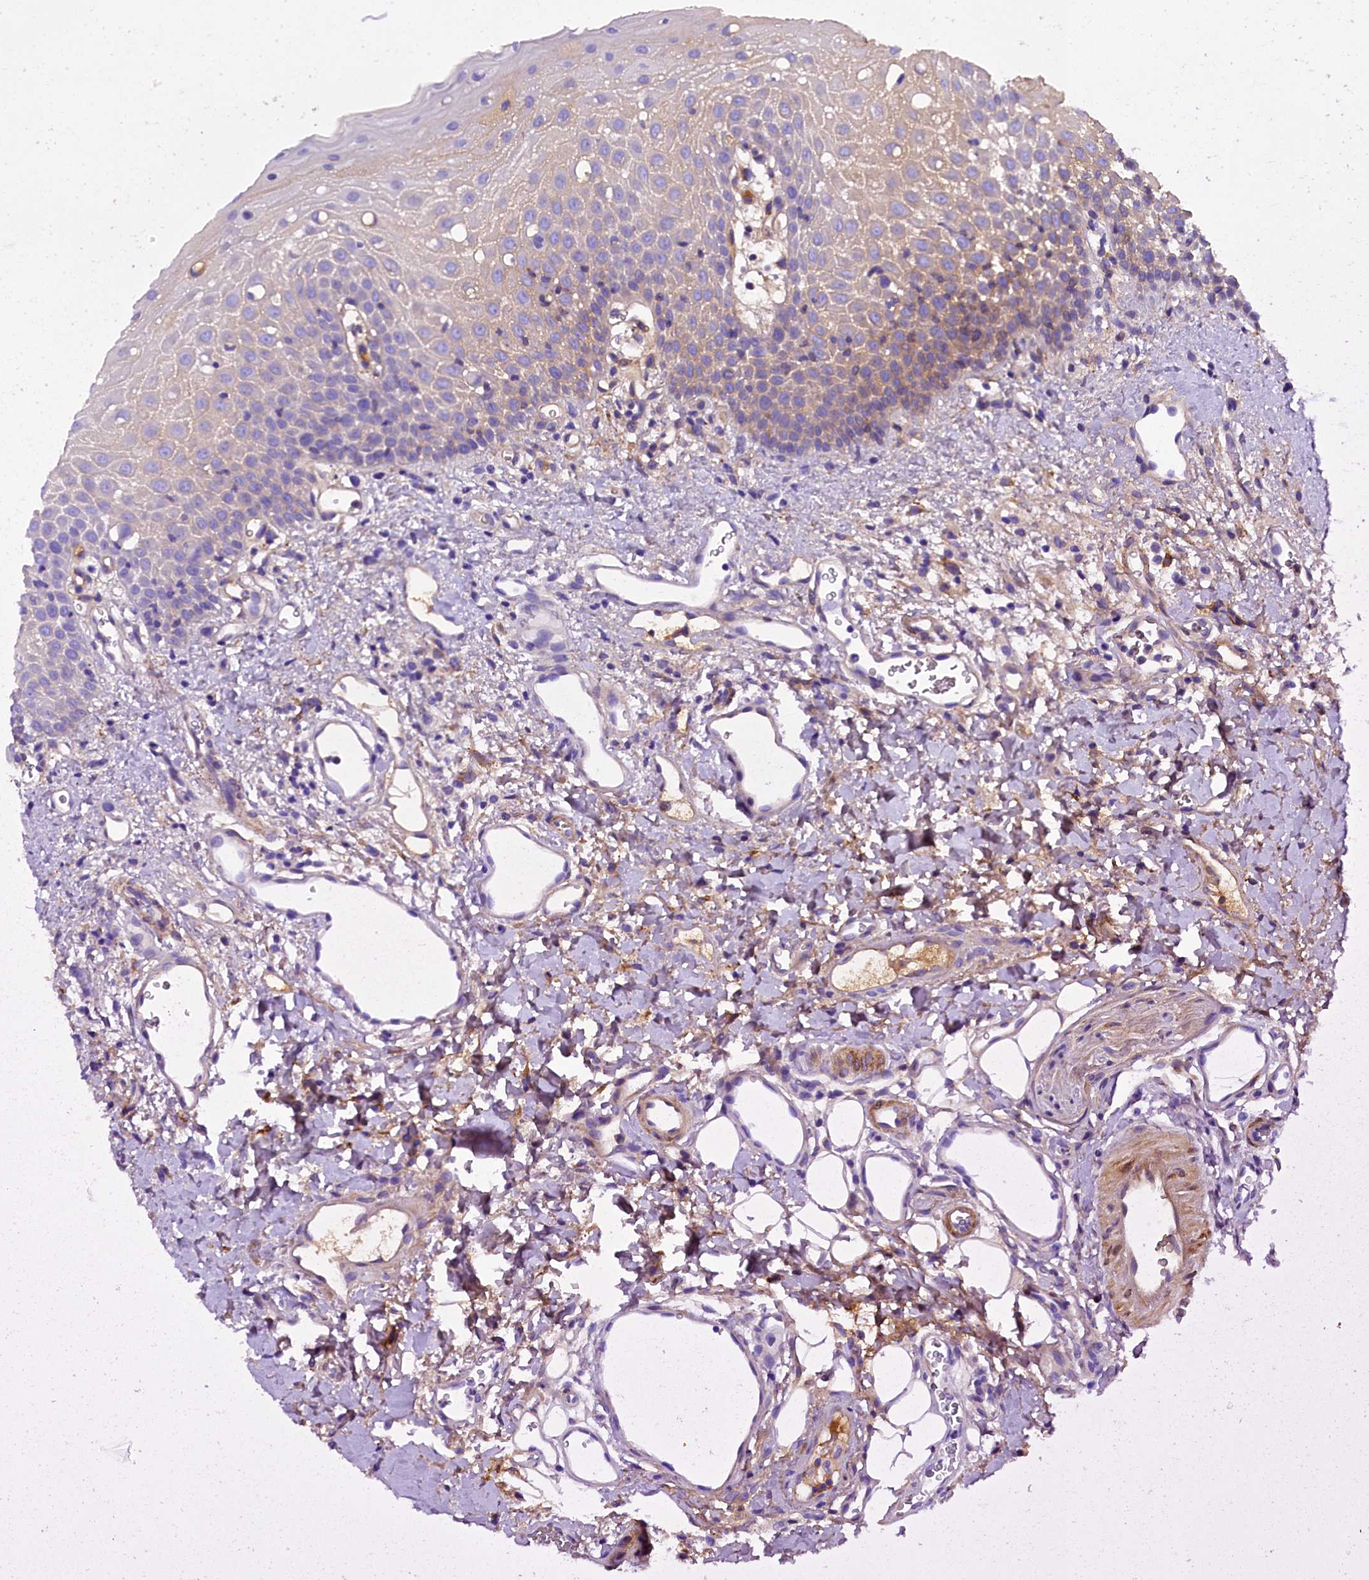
{"staining": {"intensity": "moderate", "quantity": "<25%", "location": "cytoplasmic/membranous"}, "tissue": "oral mucosa", "cell_type": "Squamous epithelial cells", "image_type": "normal", "snomed": [{"axis": "morphology", "description": "Normal tissue, NOS"}, {"axis": "topography", "description": "Oral tissue"}], "caption": "Brown immunohistochemical staining in unremarkable oral mucosa demonstrates moderate cytoplasmic/membranous positivity in about <25% of squamous epithelial cells.", "gene": "SOD3", "patient": {"sex": "female", "age": 70}}